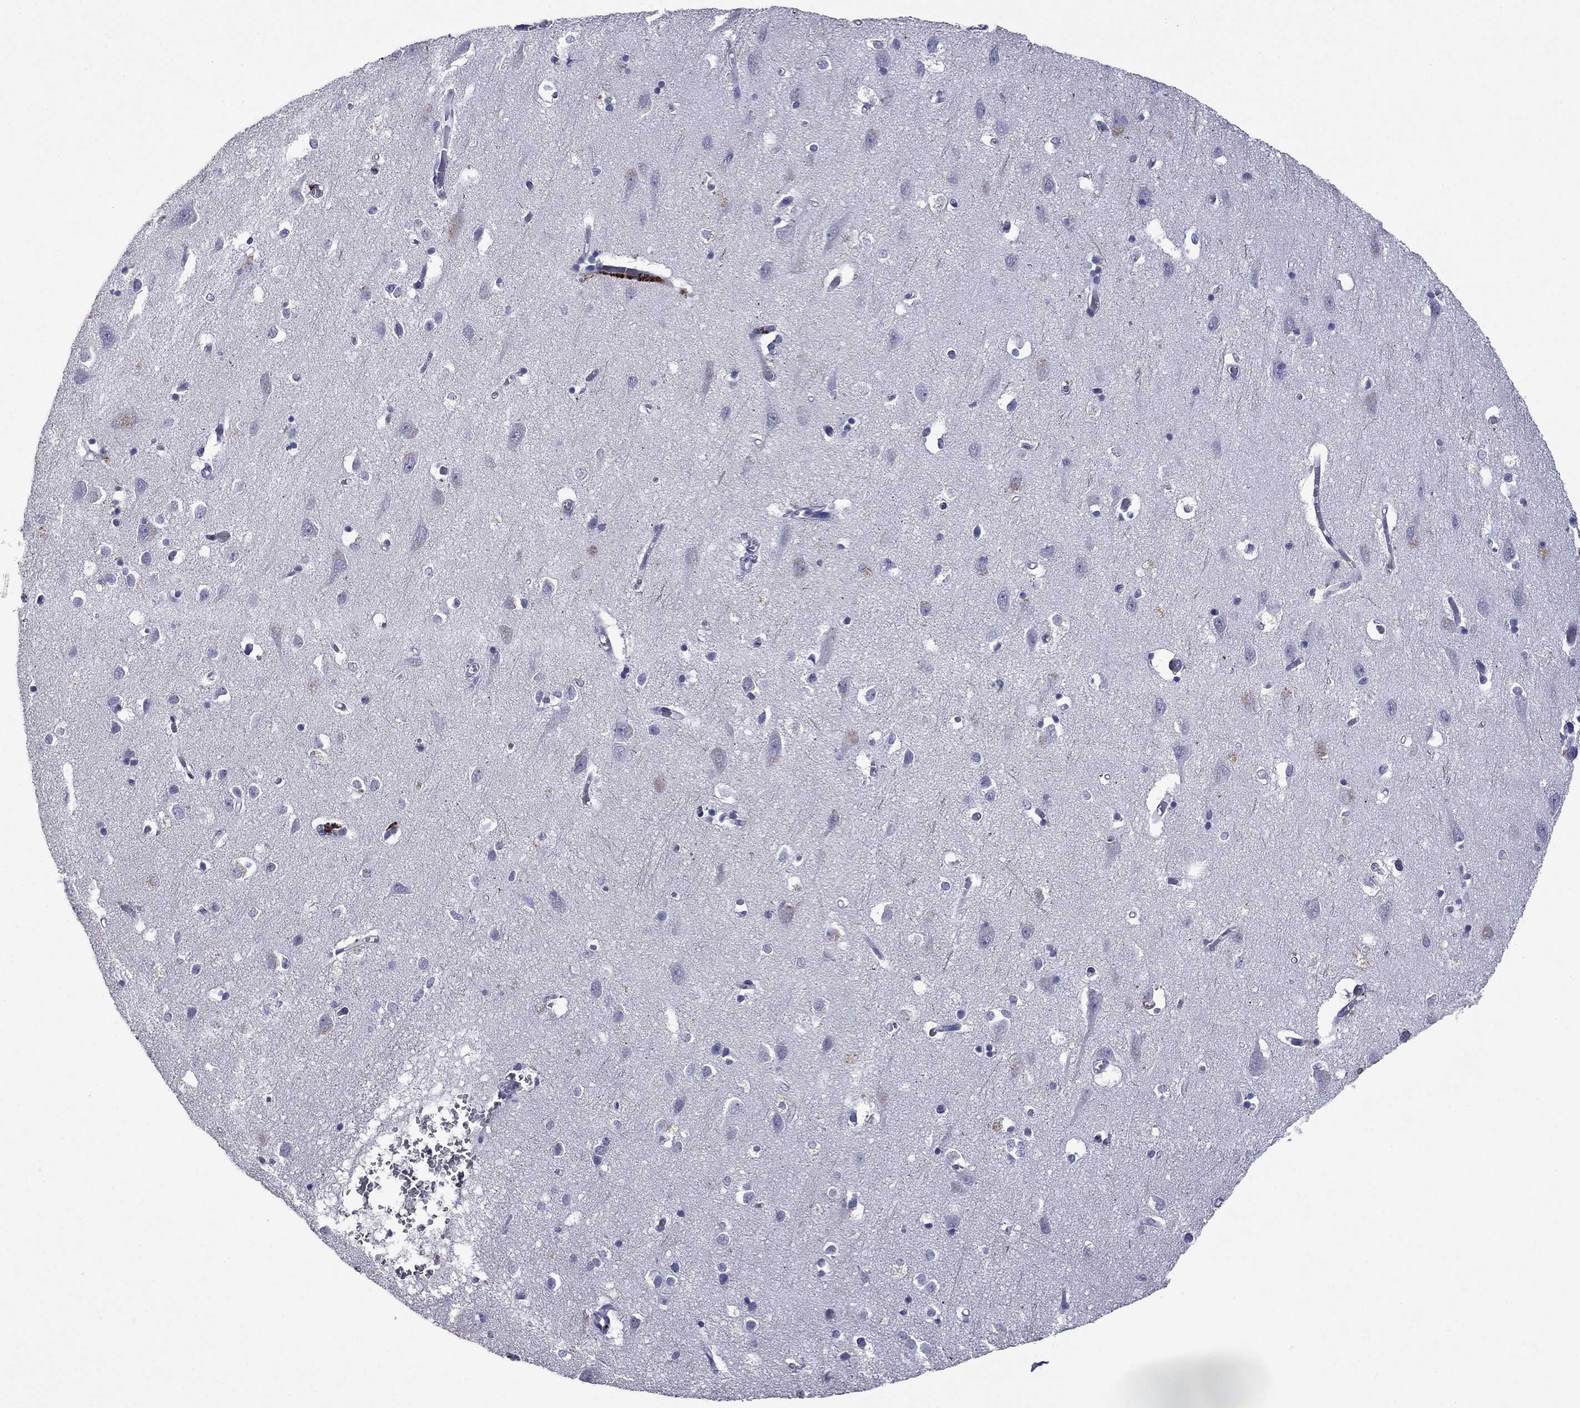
{"staining": {"intensity": "negative", "quantity": "none", "location": "none"}, "tissue": "cerebral cortex", "cell_type": "Endothelial cells", "image_type": "normal", "snomed": [{"axis": "morphology", "description": "Normal tissue, NOS"}, {"axis": "topography", "description": "Cerebral cortex"}], "caption": "A histopathology image of human cerebral cortex is negative for staining in endothelial cells.", "gene": "CFAP119", "patient": {"sex": "male", "age": 70}}